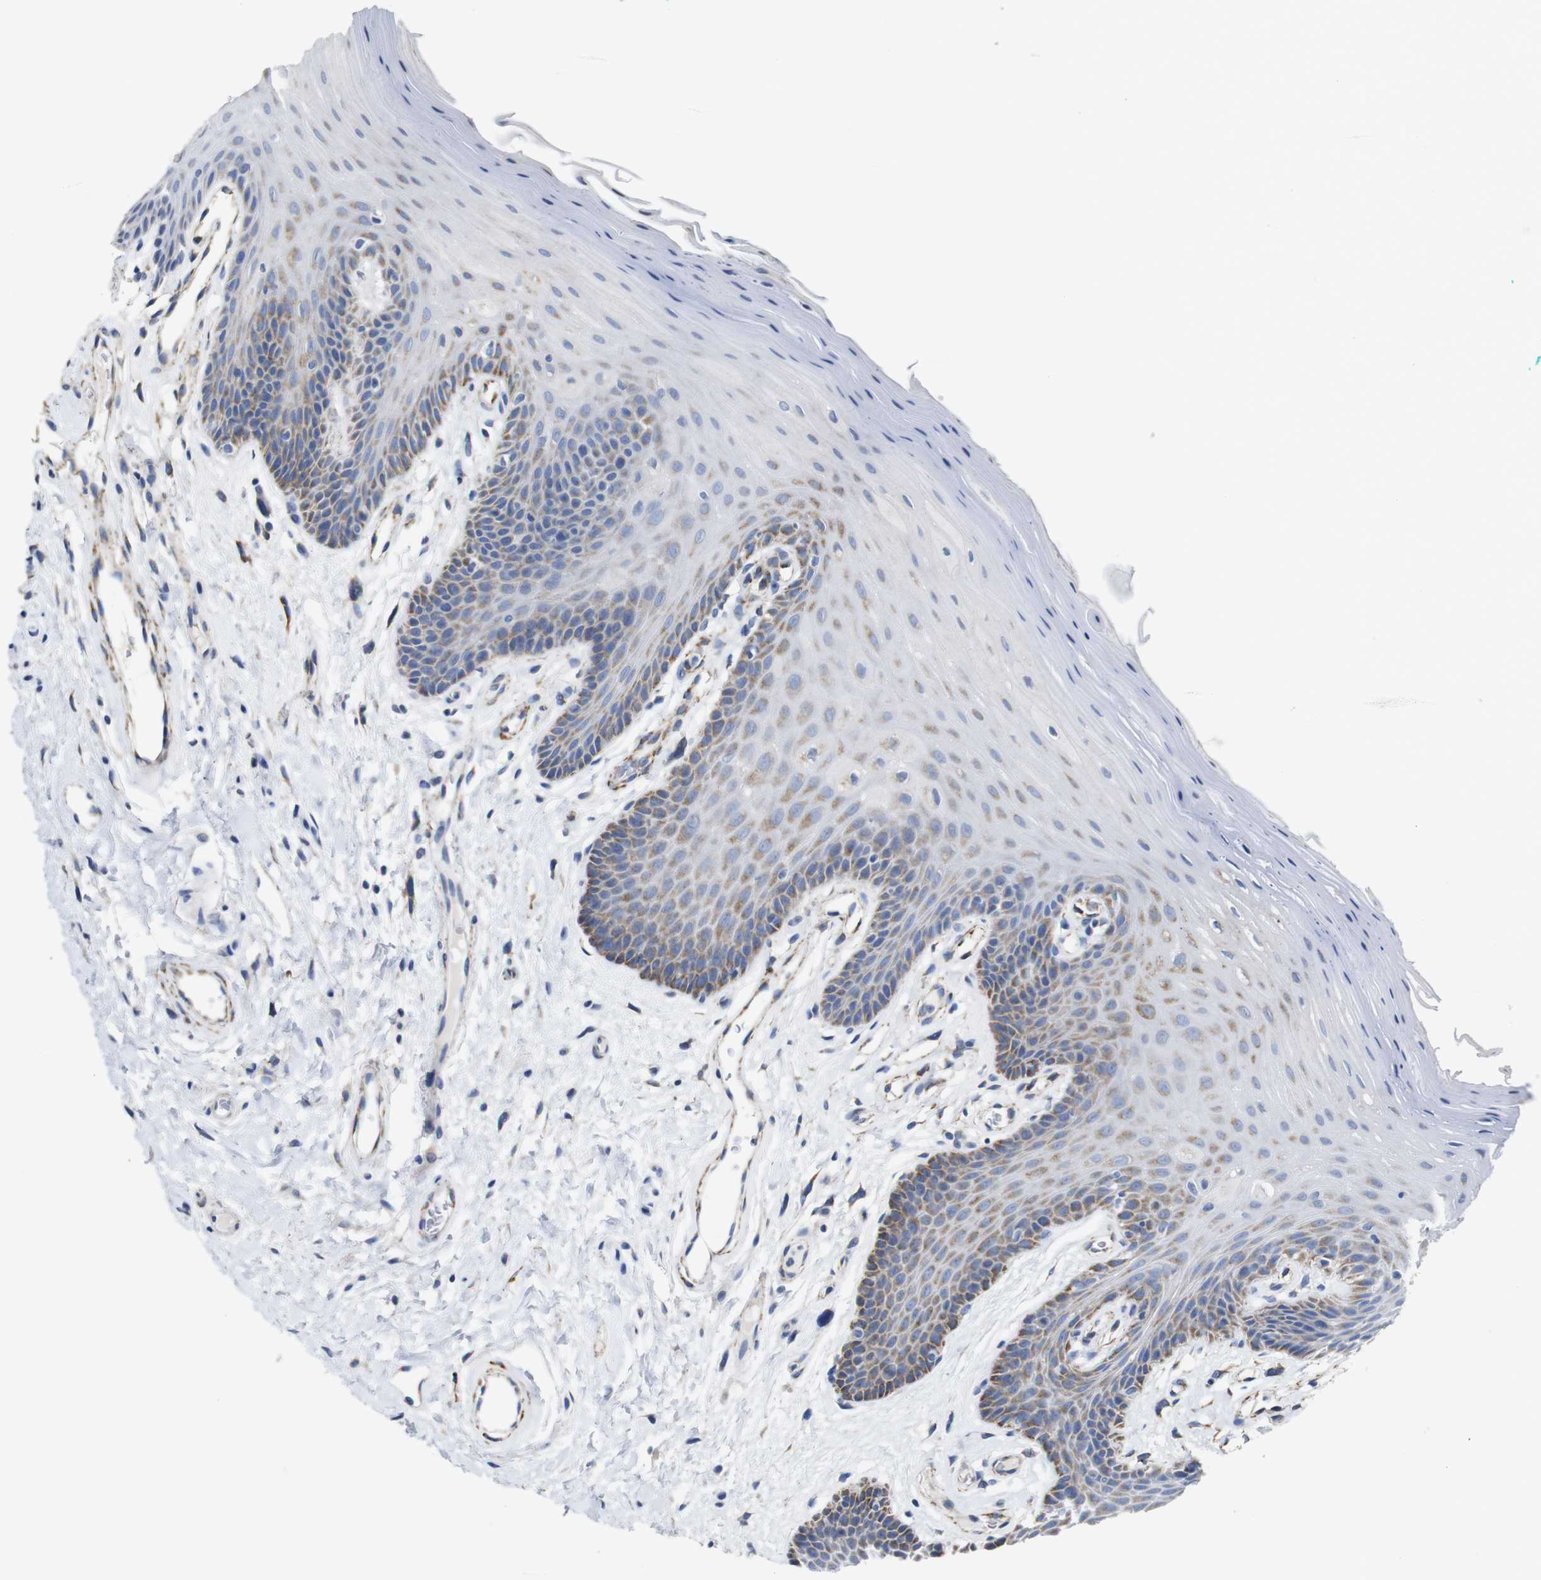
{"staining": {"intensity": "moderate", "quantity": "25%-75%", "location": "cytoplasmic/membranous"}, "tissue": "oral mucosa", "cell_type": "Squamous epithelial cells", "image_type": "normal", "snomed": [{"axis": "morphology", "description": "Normal tissue, NOS"}, {"axis": "morphology", "description": "Squamous cell carcinoma, NOS"}, {"axis": "topography", "description": "Skeletal muscle"}, {"axis": "topography", "description": "Adipose tissue"}, {"axis": "topography", "description": "Vascular tissue"}, {"axis": "topography", "description": "Oral tissue"}, {"axis": "topography", "description": "Peripheral nerve tissue"}, {"axis": "topography", "description": "Head-Neck"}], "caption": "The photomicrograph displays immunohistochemical staining of normal oral mucosa. There is moderate cytoplasmic/membranous positivity is appreciated in approximately 25%-75% of squamous epithelial cells. Immunohistochemistry stains the protein in brown and the nuclei are stained blue.", "gene": "MAOA", "patient": {"sex": "male", "age": 71}}